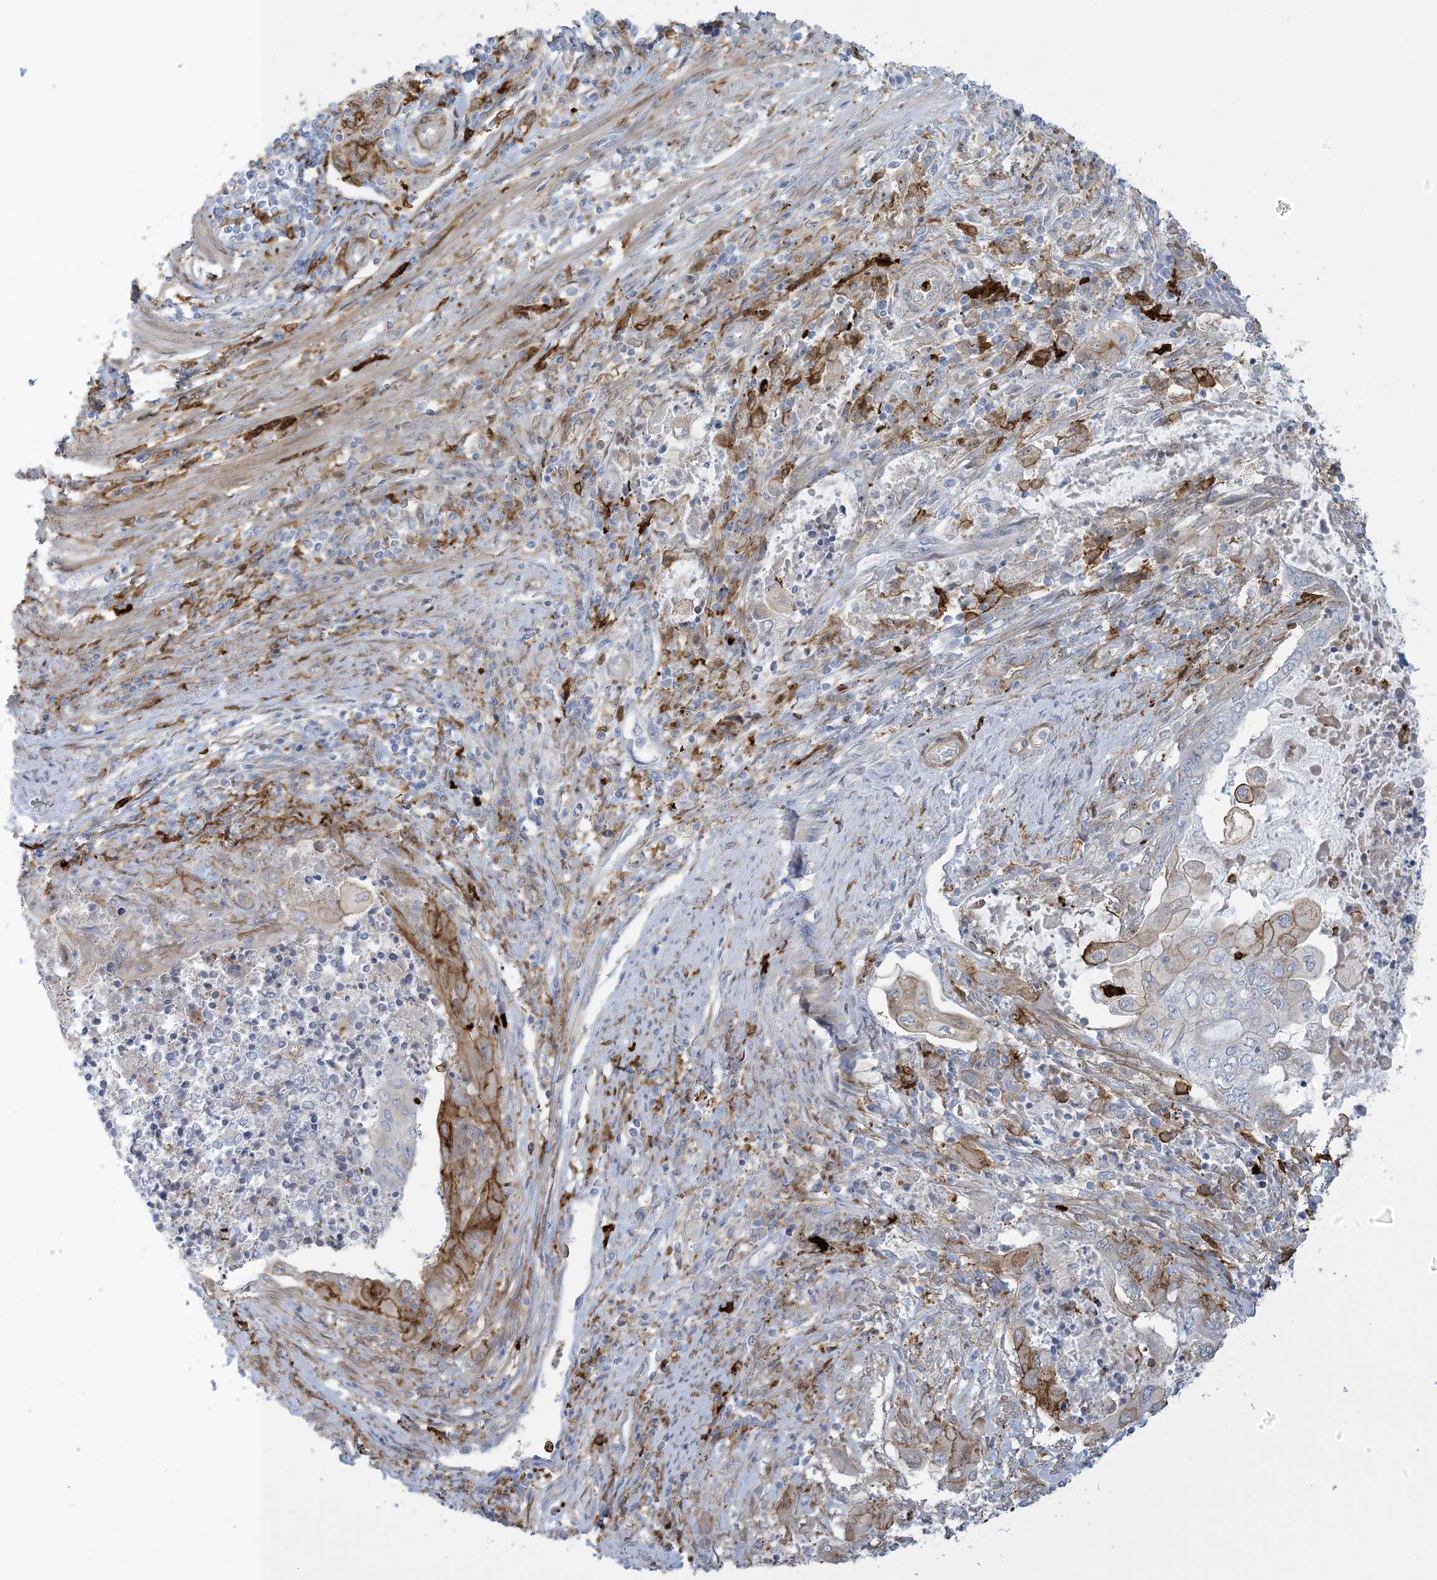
{"staining": {"intensity": "moderate", "quantity": "<25%", "location": "cytoplasmic/membranous"}, "tissue": "endometrial cancer", "cell_type": "Tumor cells", "image_type": "cancer", "snomed": [{"axis": "morphology", "description": "Adenocarcinoma, NOS"}, {"axis": "topography", "description": "Uterus"}, {"axis": "topography", "description": "Endometrium"}], "caption": "Approximately <25% of tumor cells in human endometrial adenocarcinoma reveal moderate cytoplasmic/membranous protein staining as visualized by brown immunohistochemical staining.", "gene": "ICMT", "patient": {"sex": "female", "age": 70}}